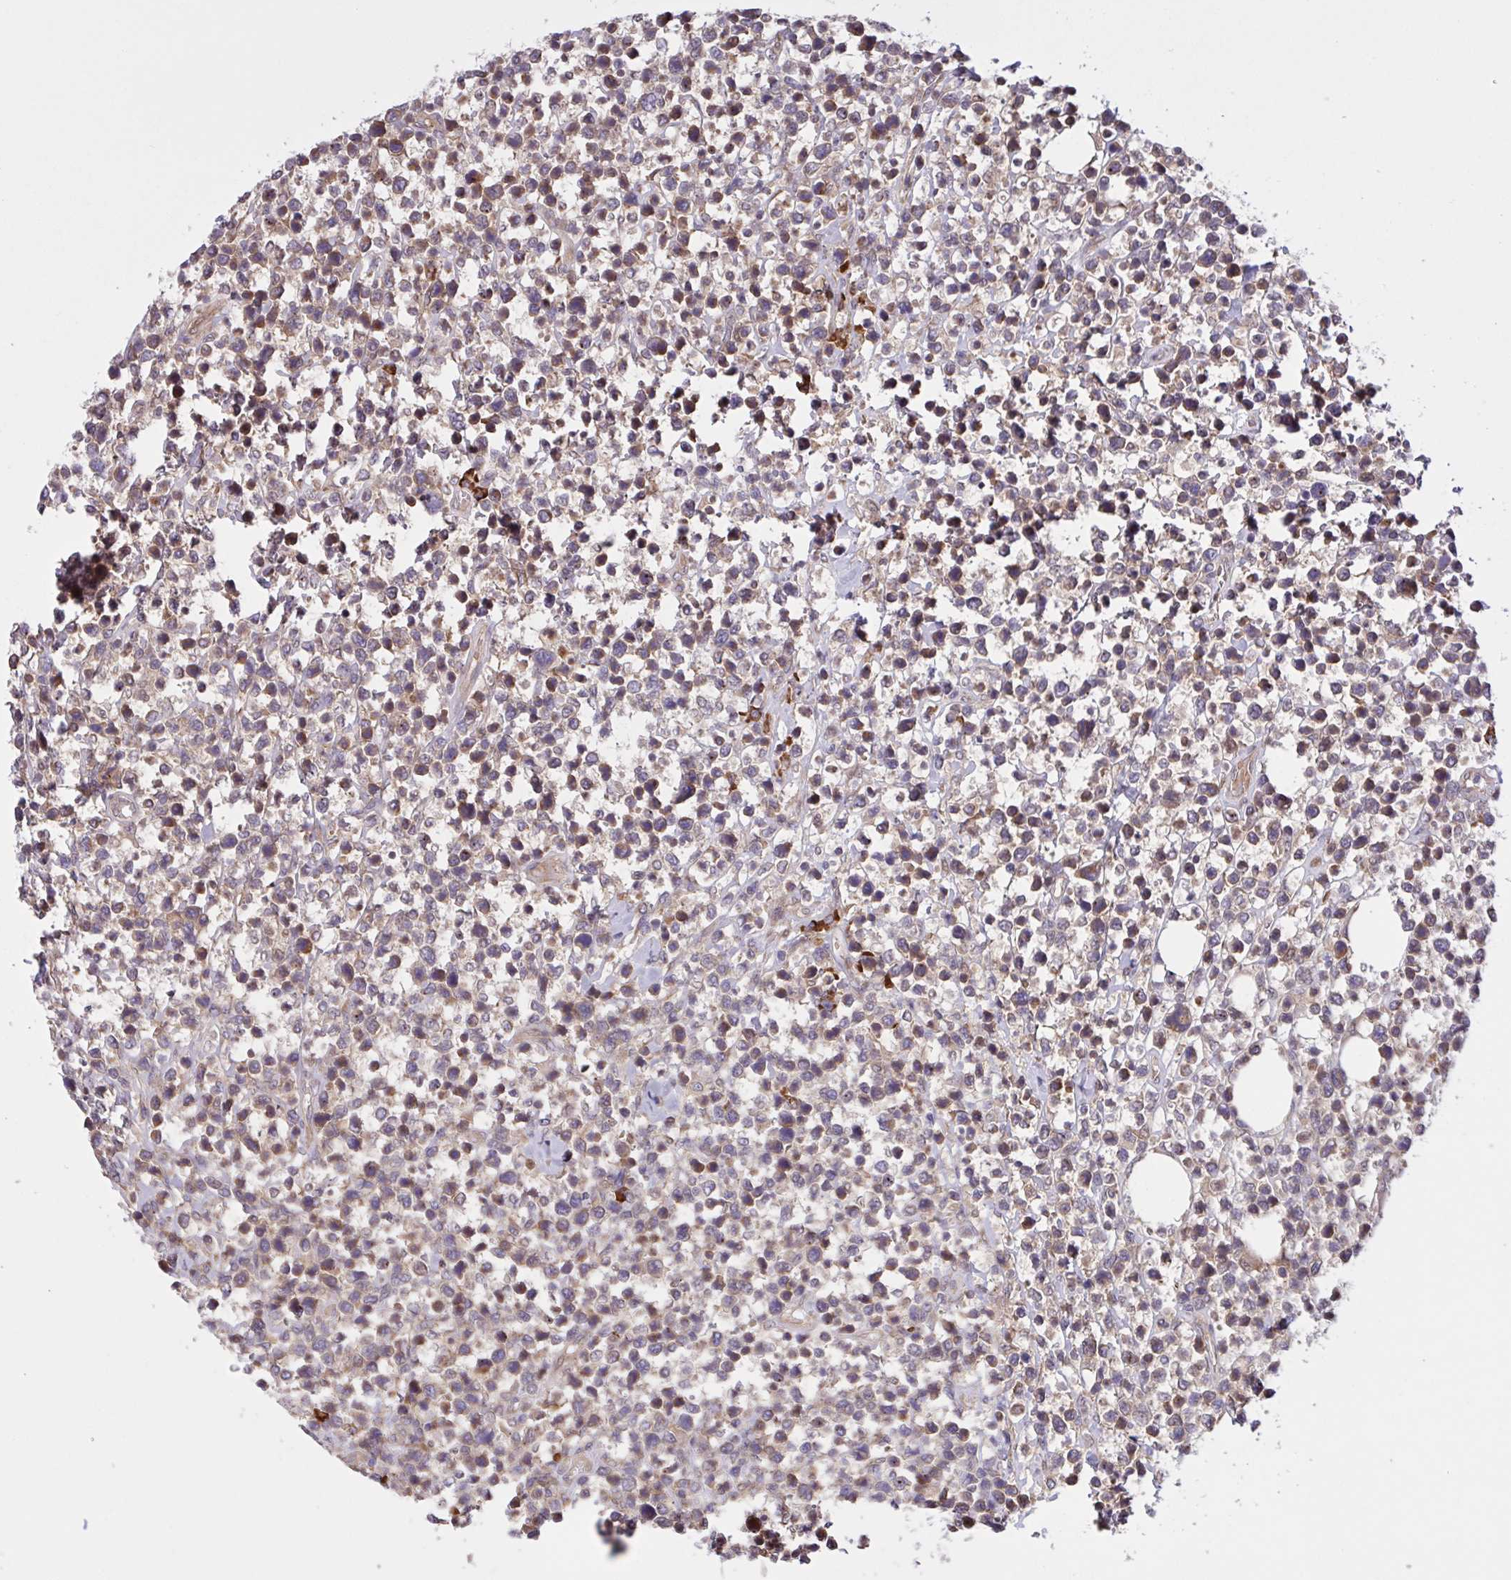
{"staining": {"intensity": "weak", "quantity": "25%-75%", "location": "cytoplasmic/membranous"}, "tissue": "lymphoma", "cell_type": "Tumor cells", "image_type": "cancer", "snomed": [{"axis": "morphology", "description": "Malignant lymphoma, non-Hodgkin's type, Low grade"}, {"axis": "topography", "description": "Lymph node"}], "caption": "Brown immunohistochemical staining in human lymphoma reveals weak cytoplasmic/membranous positivity in approximately 25%-75% of tumor cells. Immunohistochemistry stains the protein of interest in brown and the nuclei are stained blue.", "gene": "INTS10", "patient": {"sex": "male", "age": 60}}